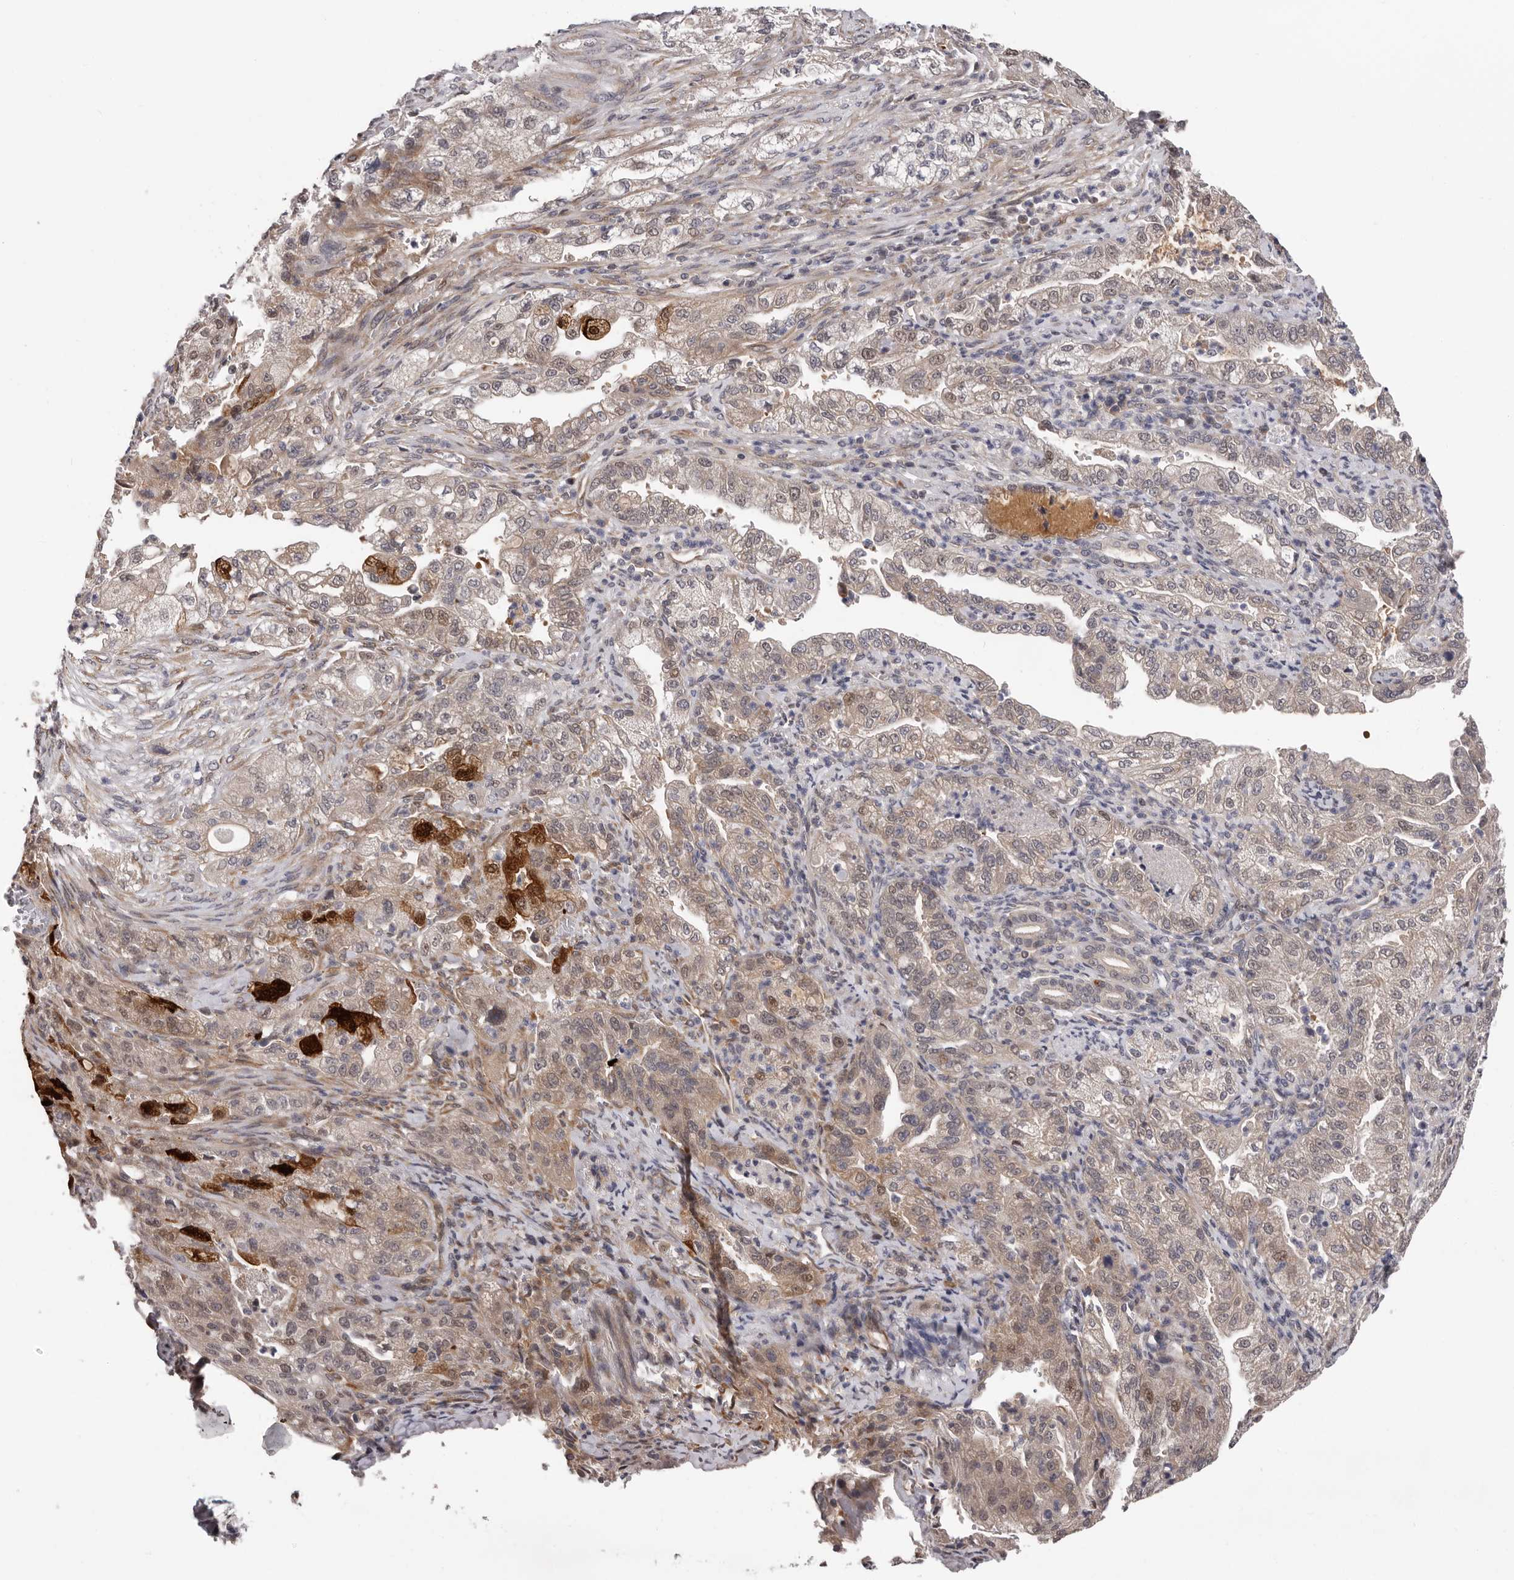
{"staining": {"intensity": "weak", "quantity": ">75%", "location": "cytoplasmic/membranous,nuclear"}, "tissue": "pancreatic cancer", "cell_type": "Tumor cells", "image_type": "cancer", "snomed": [{"axis": "morphology", "description": "Adenocarcinoma, NOS"}, {"axis": "topography", "description": "Pancreas"}], "caption": "Adenocarcinoma (pancreatic) was stained to show a protein in brown. There is low levels of weak cytoplasmic/membranous and nuclear staining in about >75% of tumor cells. (IHC, brightfield microscopy, high magnification).", "gene": "MED8", "patient": {"sex": "female", "age": 78}}